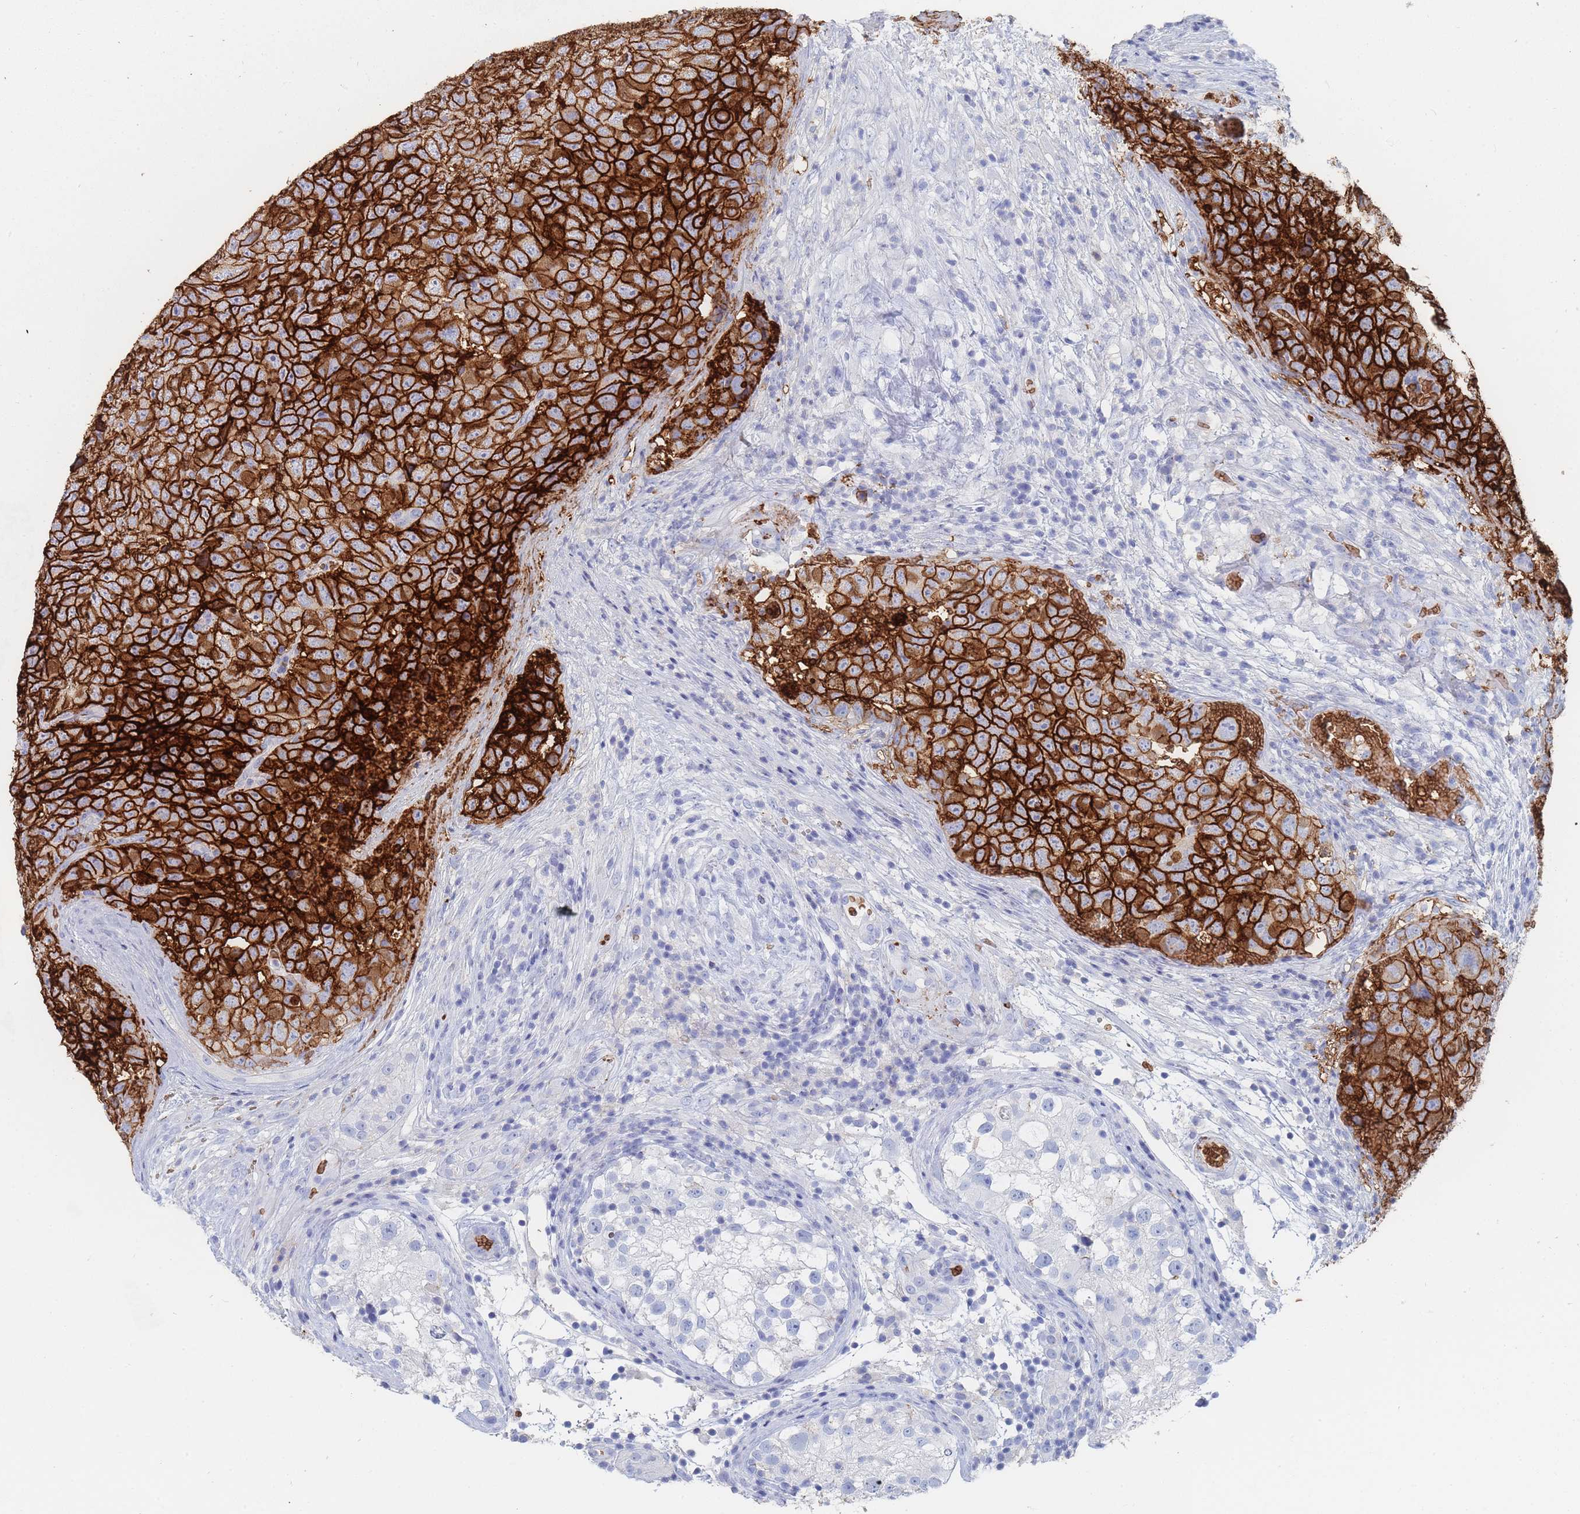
{"staining": {"intensity": "strong", "quantity": ">75%", "location": "cytoplasmic/membranous"}, "tissue": "testis cancer", "cell_type": "Tumor cells", "image_type": "cancer", "snomed": [{"axis": "morphology", "description": "Seminoma, NOS"}, {"axis": "morphology", "description": "Teratoma, malignant, NOS"}, {"axis": "topography", "description": "Testis"}], "caption": "Human testis cancer (seminoma) stained with a brown dye shows strong cytoplasmic/membranous positive staining in about >75% of tumor cells.", "gene": "SLC2A1", "patient": {"sex": "male", "age": 34}}